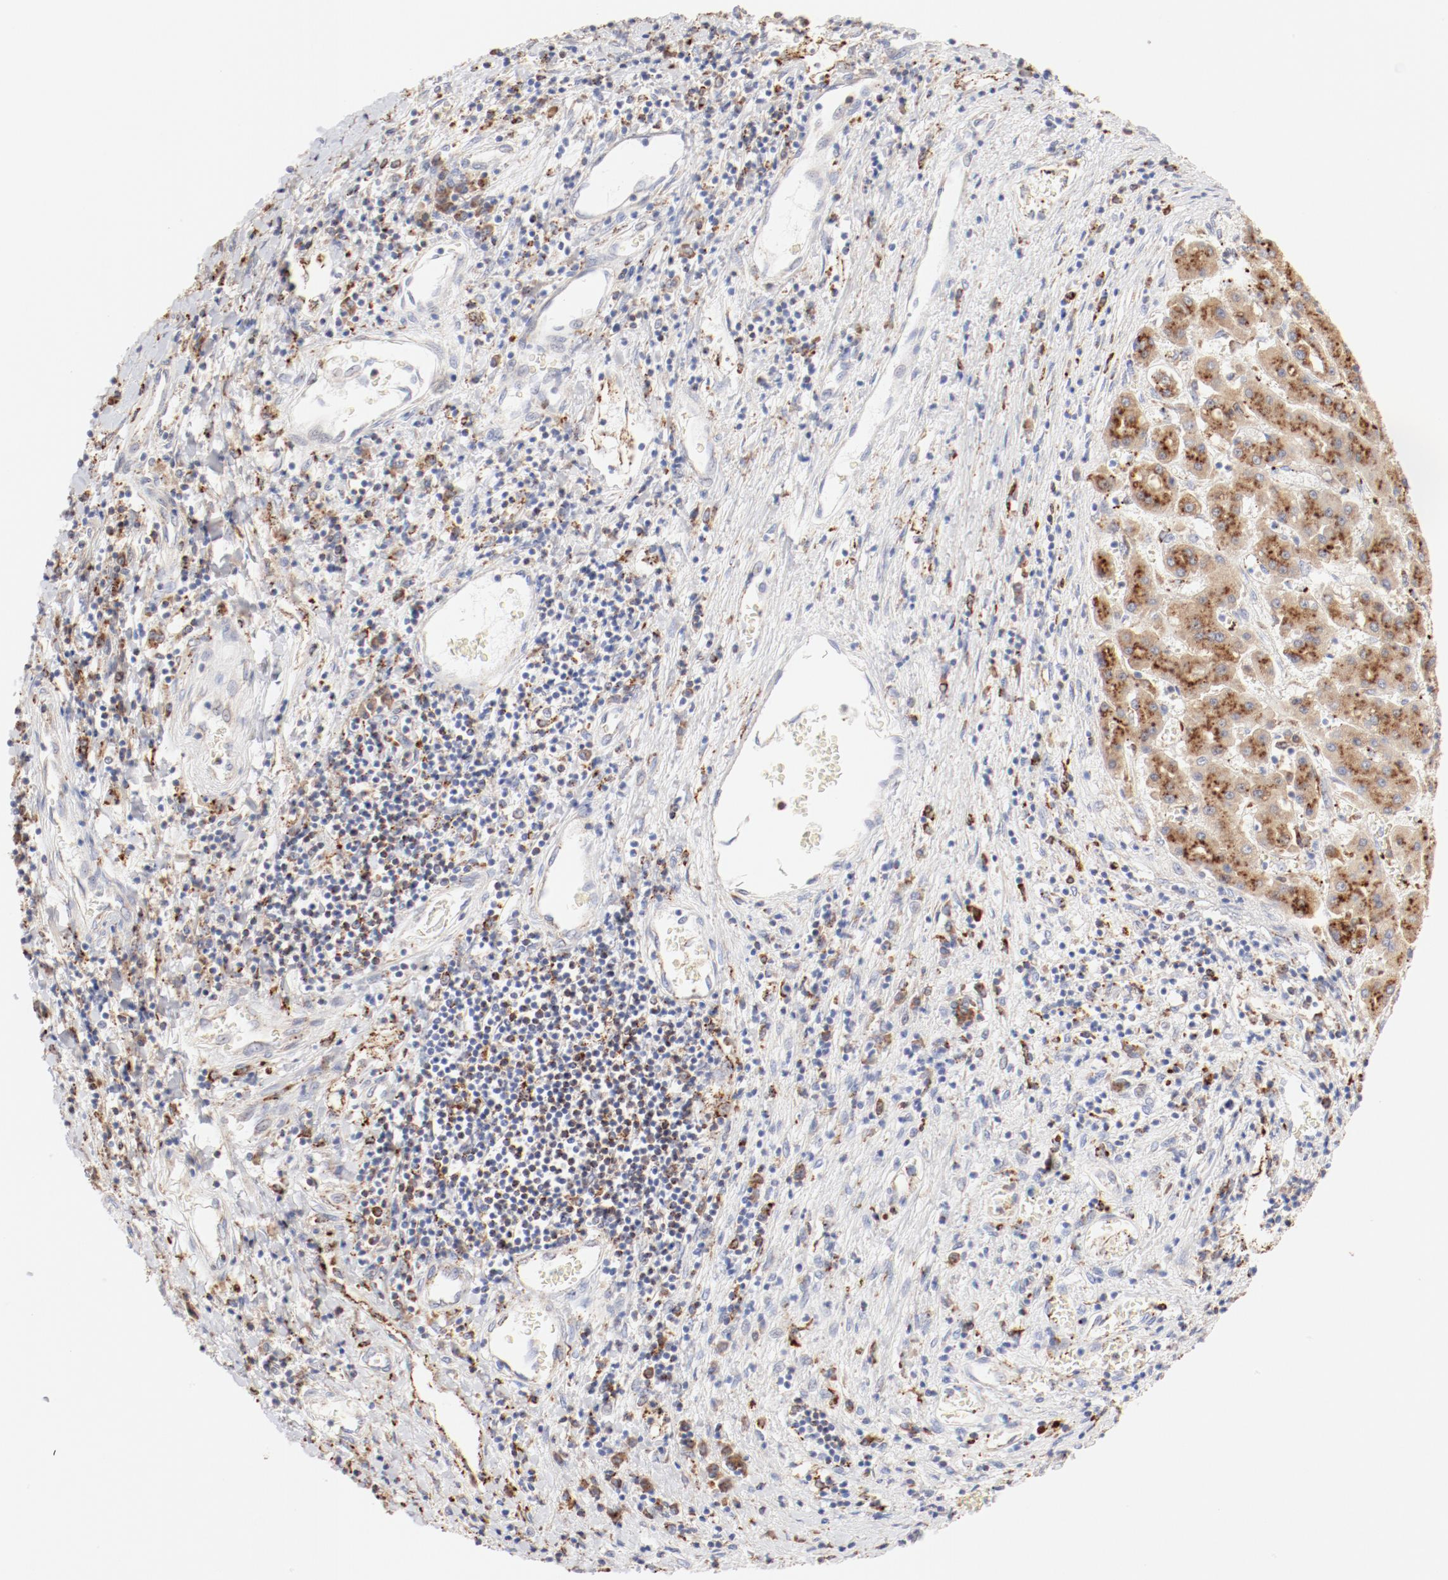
{"staining": {"intensity": "moderate", "quantity": ">75%", "location": "cytoplasmic/membranous"}, "tissue": "liver cancer", "cell_type": "Tumor cells", "image_type": "cancer", "snomed": [{"axis": "morphology", "description": "Carcinoma, Hepatocellular, NOS"}, {"axis": "topography", "description": "Liver"}], "caption": "This is a histology image of IHC staining of liver hepatocellular carcinoma, which shows moderate expression in the cytoplasmic/membranous of tumor cells.", "gene": "CTSH", "patient": {"sex": "male", "age": 24}}